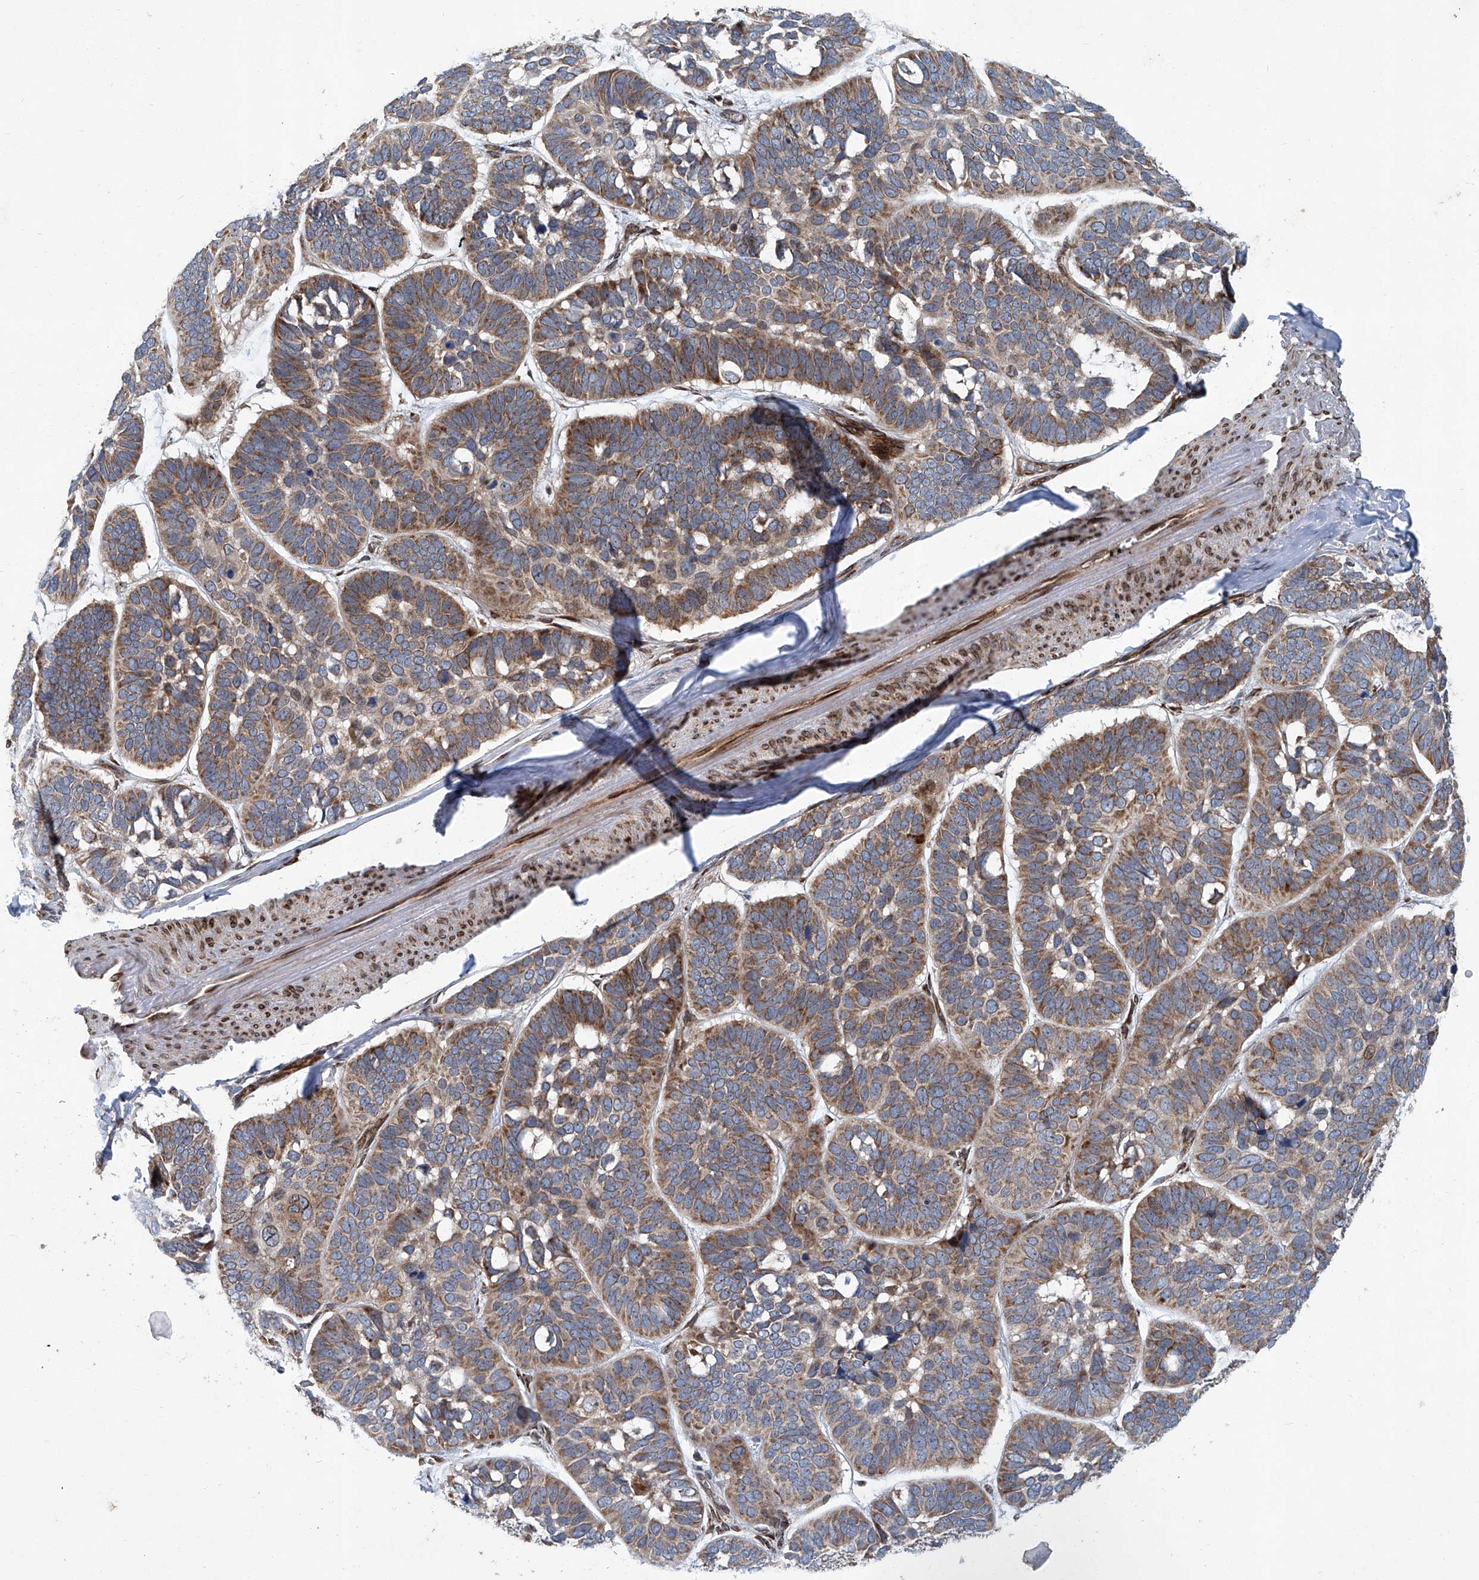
{"staining": {"intensity": "moderate", "quantity": ">75%", "location": "cytoplasmic/membranous"}, "tissue": "skin cancer", "cell_type": "Tumor cells", "image_type": "cancer", "snomed": [{"axis": "morphology", "description": "Basal cell carcinoma"}, {"axis": "topography", "description": "Skin"}], "caption": "DAB (3,3'-diaminobenzidine) immunohistochemical staining of skin cancer (basal cell carcinoma) shows moderate cytoplasmic/membranous protein positivity in approximately >75% of tumor cells.", "gene": "GPR132", "patient": {"sex": "male", "age": 62}}